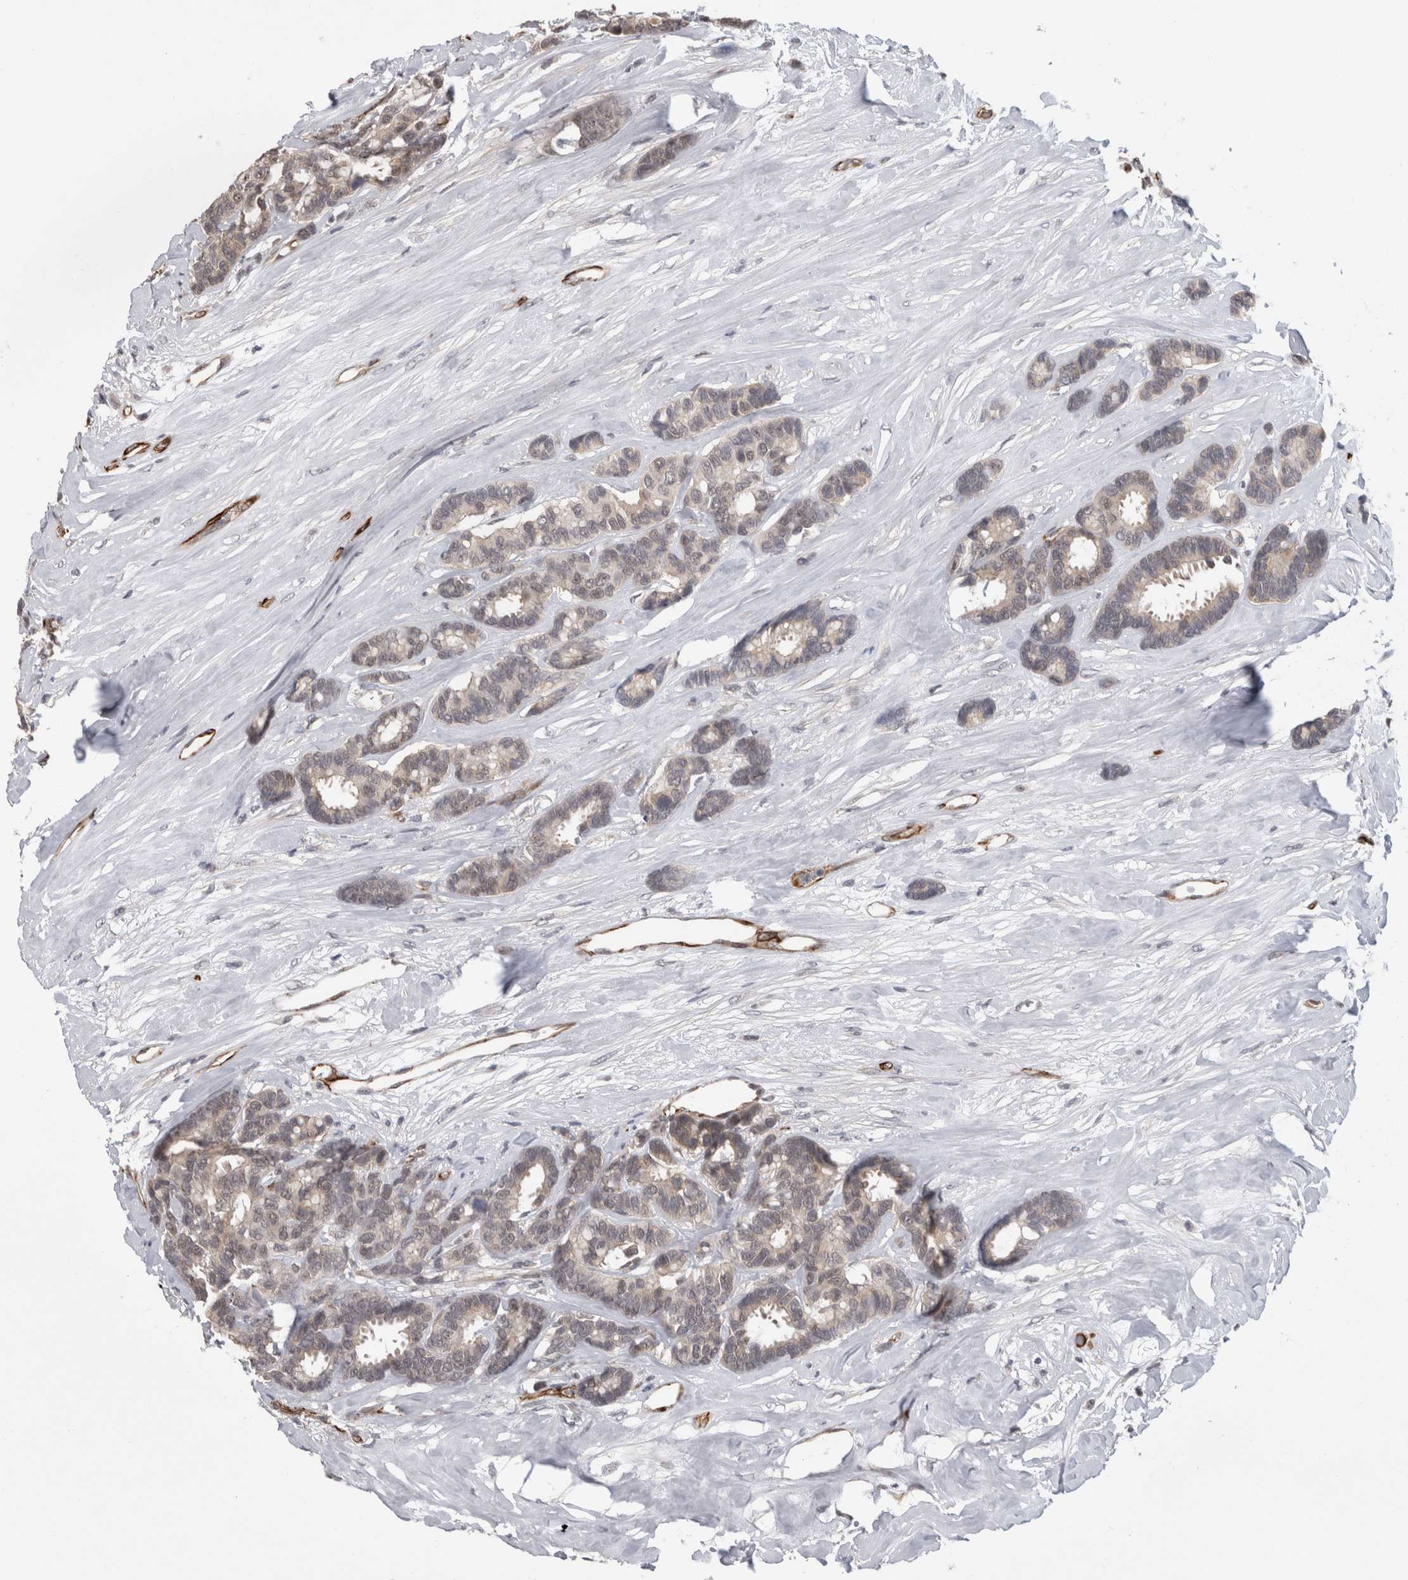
{"staining": {"intensity": "negative", "quantity": "none", "location": "none"}, "tissue": "breast cancer", "cell_type": "Tumor cells", "image_type": "cancer", "snomed": [{"axis": "morphology", "description": "Duct carcinoma"}, {"axis": "topography", "description": "Breast"}], "caption": "The histopathology image shows no staining of tumor cells in breast invasive ductal carcinoma.", "gene": "FAM83H", "patient": {"sex": "female", "age": 87}}